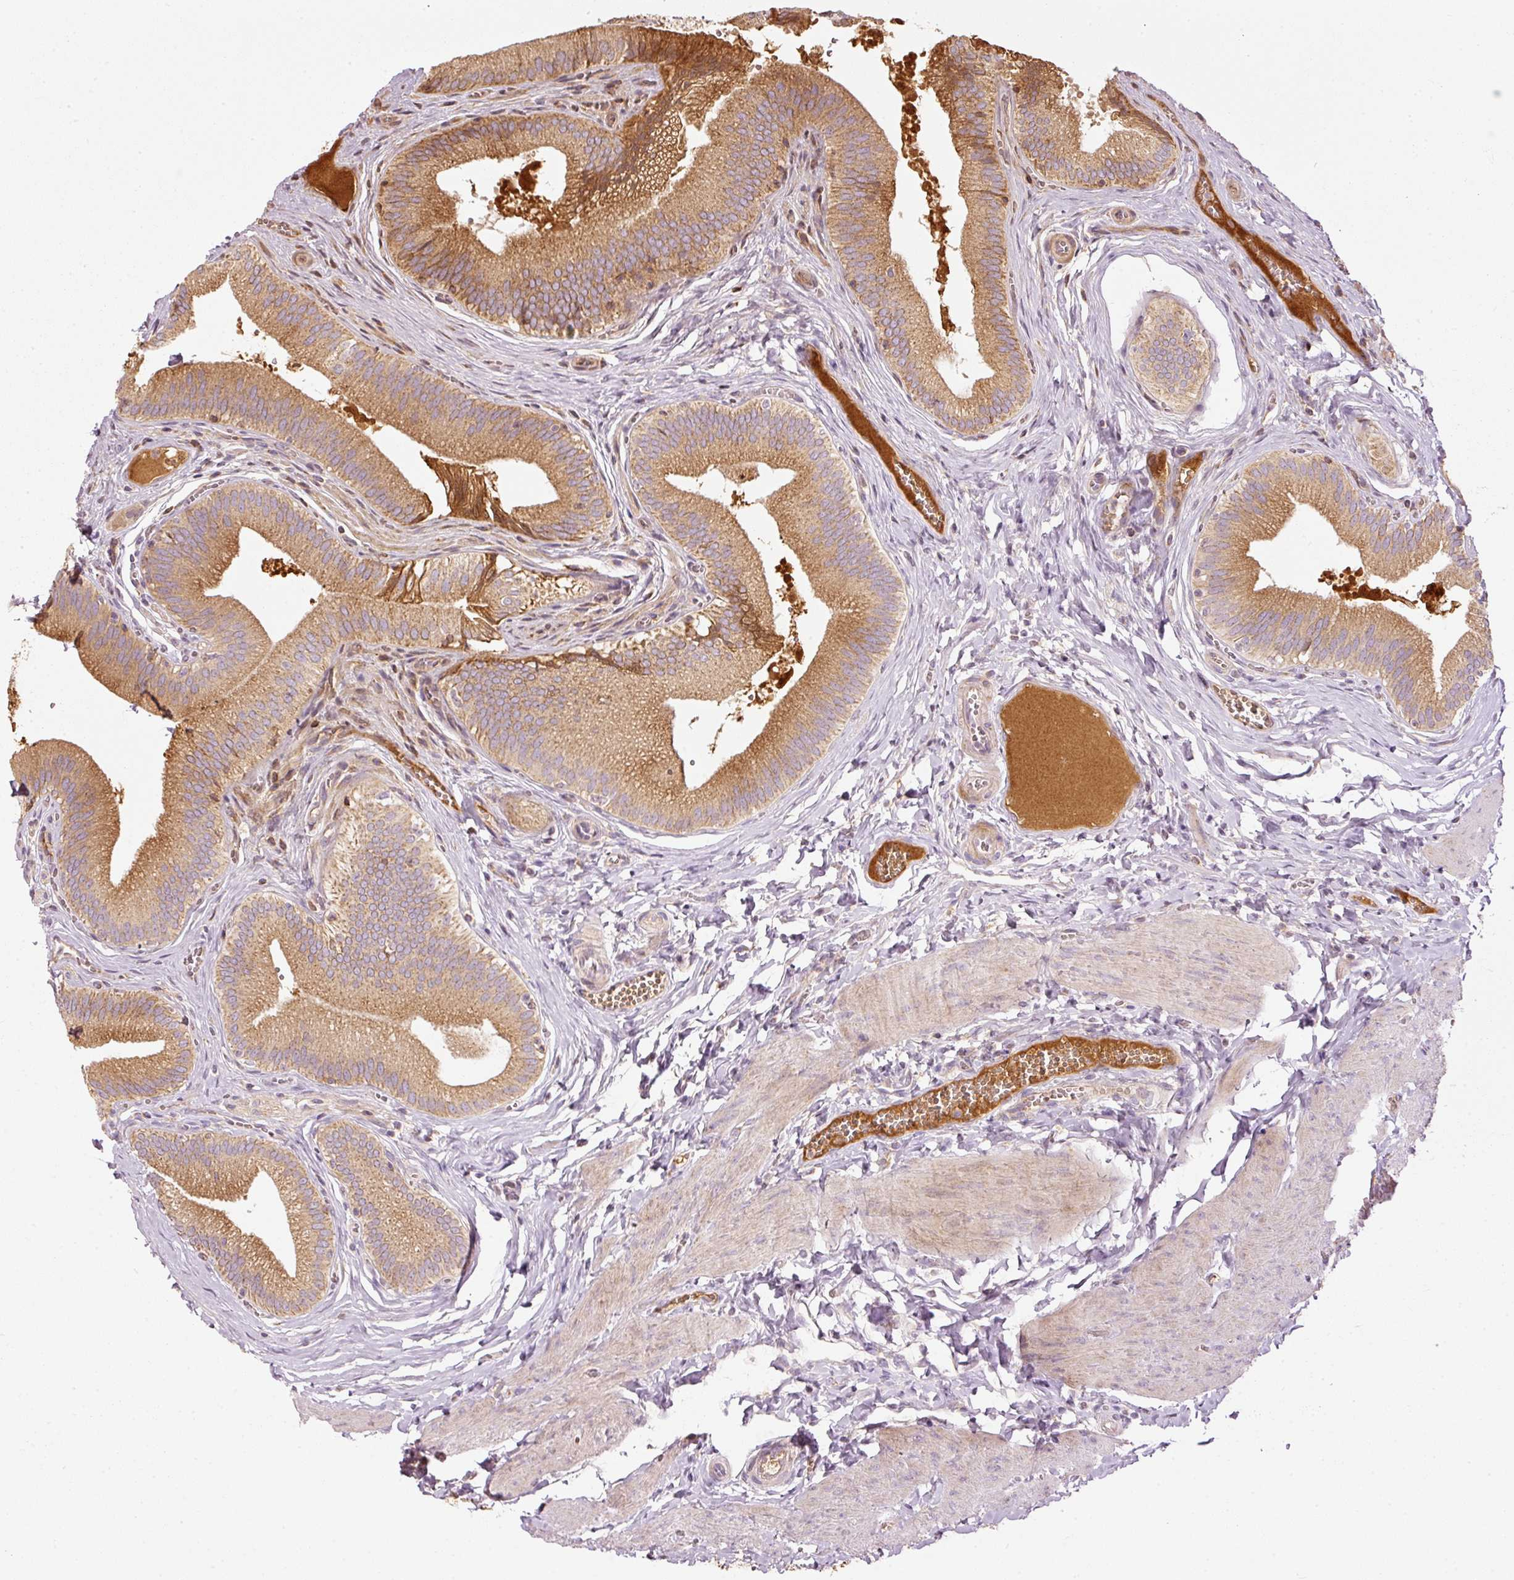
{"staining": {"intensity": "moderate", "quantity": ">75%", "location": "cytoplasmic/membranous"}, "tissue": "gallbladder", "cell_type": "Glandular cells", "image_type": "normal", "snomed": [{"axis": "morphology", "description": "Normal tissue, NOS"}, {"axis": "topography", "description": "Gallbladder"}], "caption": "Moderate cytoplasmic/membranous staining is appreciated in approximately >75% of glandular cells in benign gallbladder. The staining was performed using DAB to visualize the protein expression in brown, while the nuclei were stained in blue with hematoxylin (Magnification: 20x).", "gene": "SERPING1", "patient": {"sex": "male", "age": 17}}